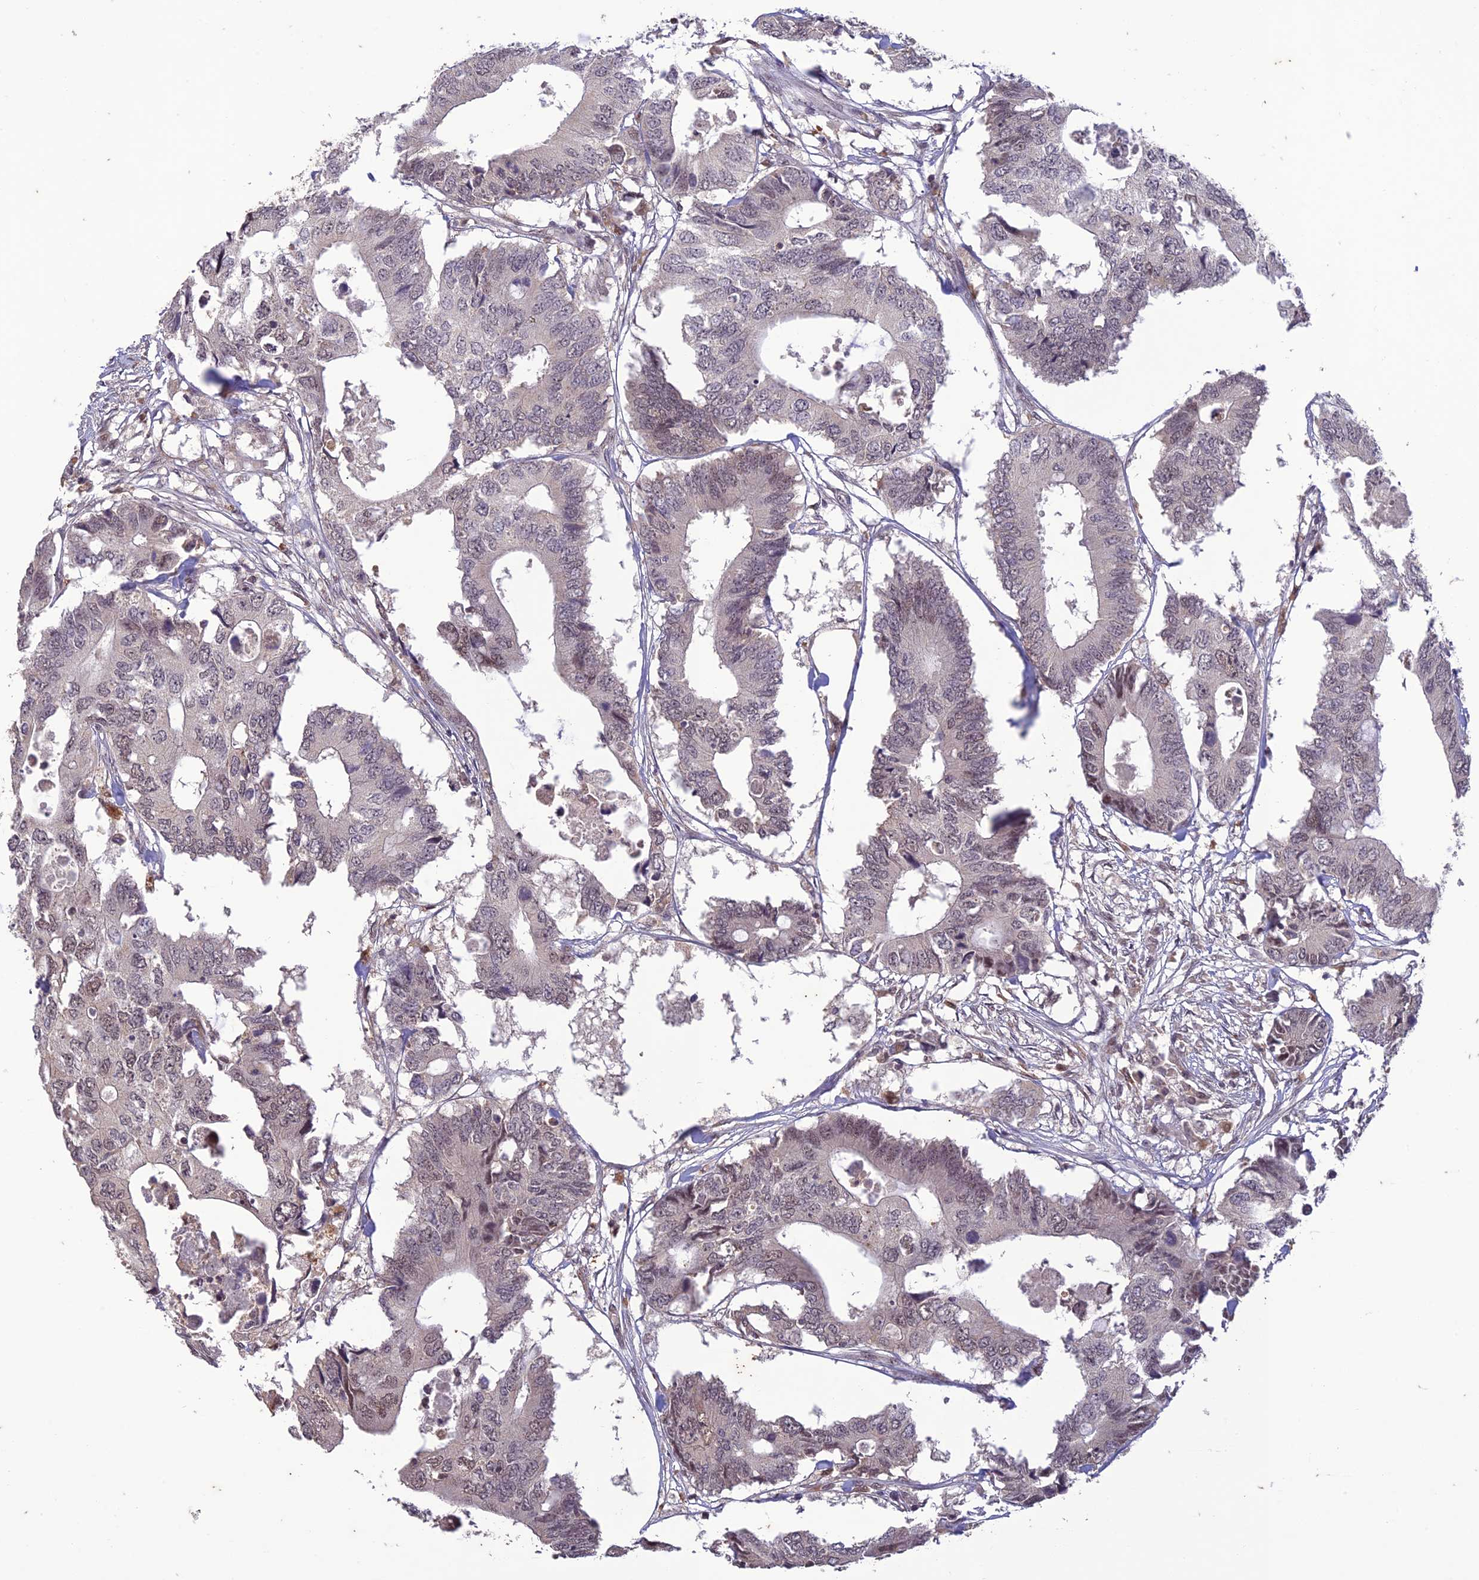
{"staining": {"intensity": "weak", "quantity": "25%-75%", "location": "nuclear"}, "tissue": "colorectal cancer", "cell_type": "Tumor cells", "image_type": "cancer", "snomed": [{"axis": "morphology", "description": "Adenocarcinoma, NOS"}, {"axis": "topography", "description": "Colon"}], "caption": "Immunohistochemistry of colorectal adenocarcinoma exhibits low levels of weak nuclear positivity in approximately 25%-75% of tumor cells. The protein of interest is shown in brown color, while the nuclei are stained blue.", "gene": "POP4", "patient": {"sex": "male", "age": 71}}